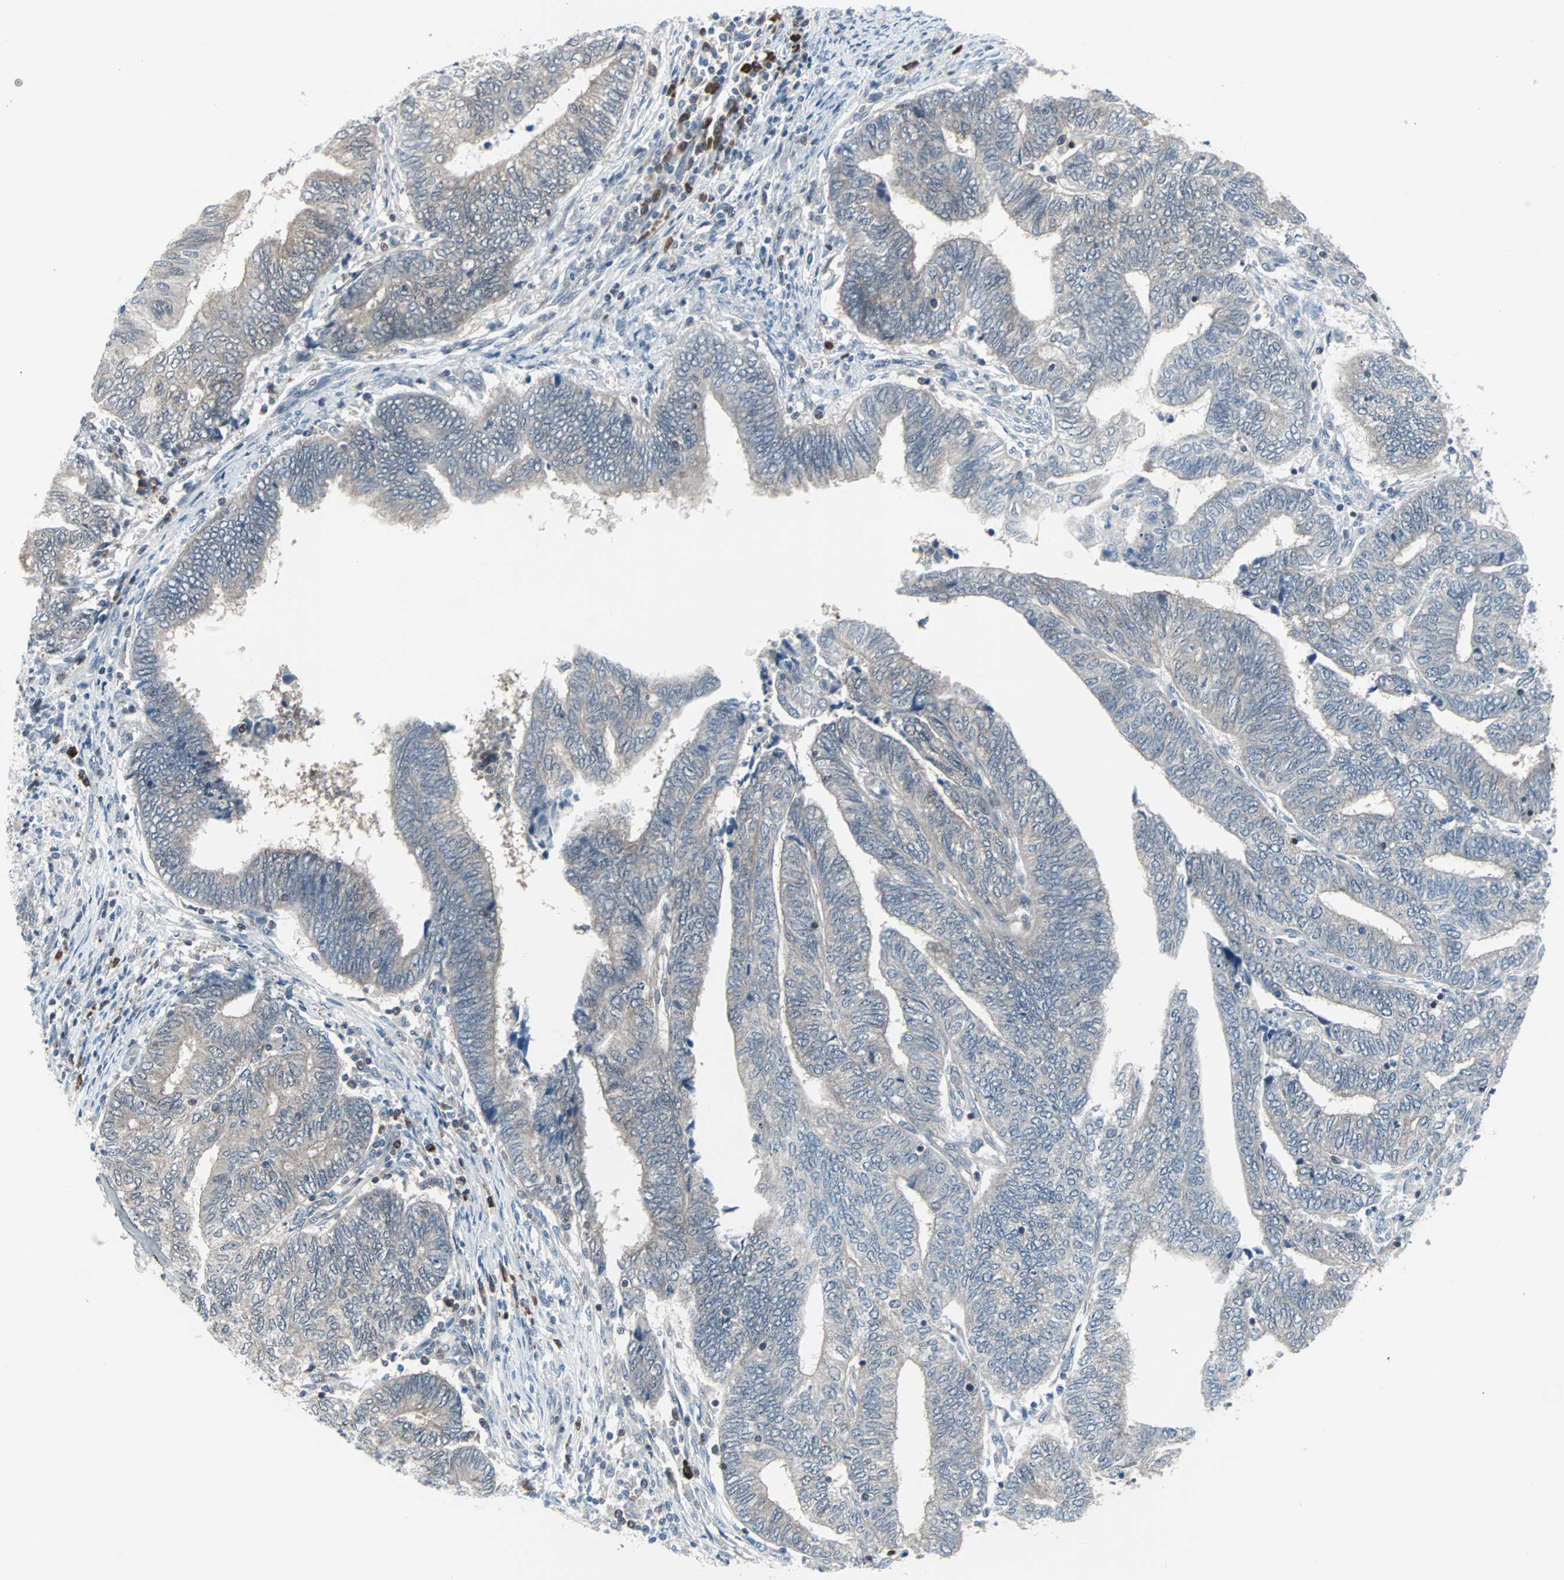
{"staining": {"intensity": "weak", "quantity": "<25%", "location": "cytoplasmic/membranous"}, "tissue": "endometrial cancer", "cell_type": "Tumor cells", "image_type": "cancer", "snomed": [{"axis": "morphology", "description": "Adenocarcinoma, NOS"}, {"axis": "topography", "description": "Uterus"}, {"axis": "topography", "description": "Endometrium"}], "caption": "Immunohistochemistry micrograph of endometrial cancer stained for a protein (brown), which reveals no staining in tumor cells. (DAB immunohistochemistry (IHC) visualized using brightfield microscopy, high magnification).", "gene": "CASP3", "patient": {"sex": "female", "age": 70}}